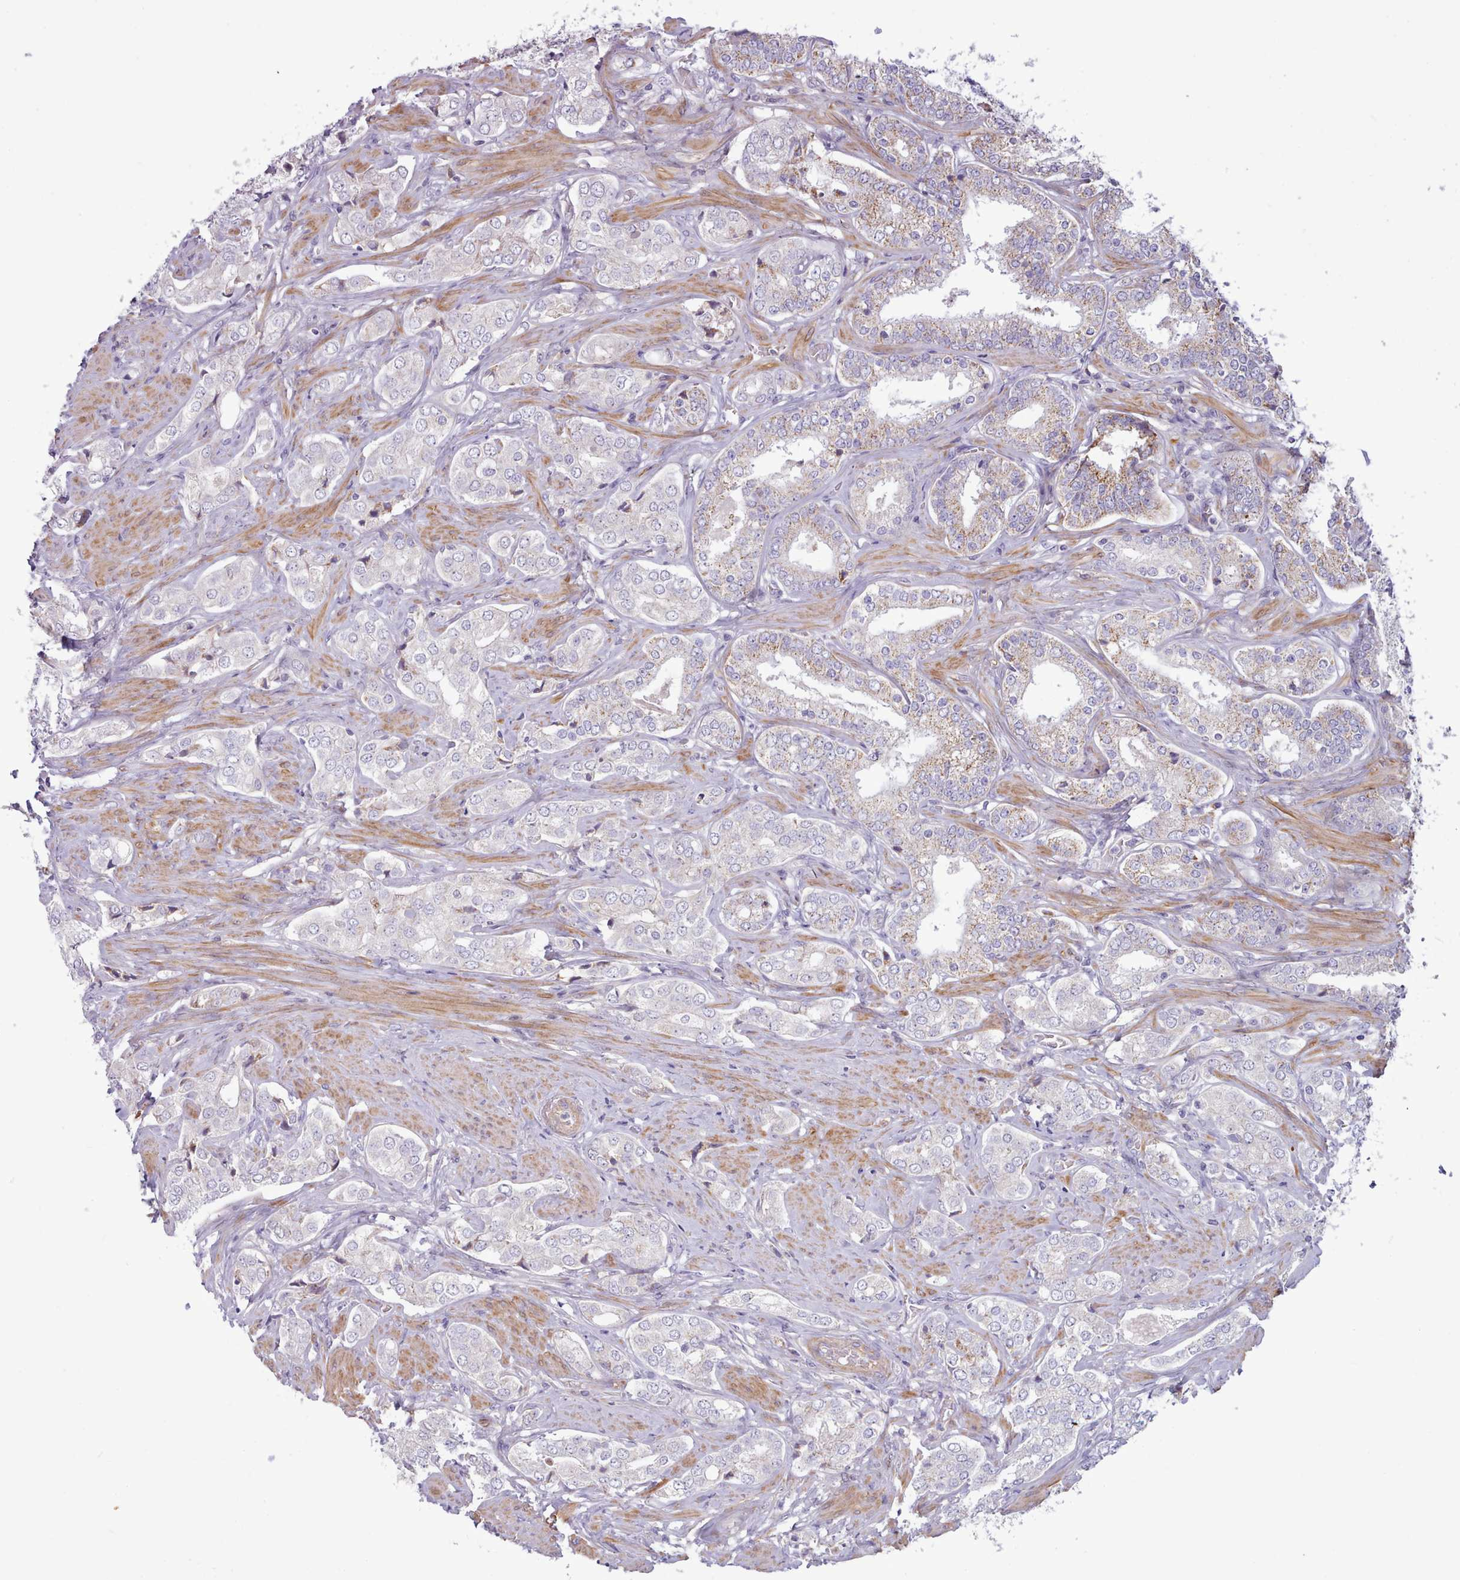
{"staining": {"intensity": "strong", "quantity": "25%-75%", "location": "cytoplasmic/membranous"}, "tissue": "prostate cancer", "cell_type": "Tumor cells", "image_type": "cancer", "snomed": [{"axis": "morphology", "description": "Adenocarcinoma, High grade"}, {"axis": "topography", "description": "Prostate"}], "caption": "Immunohistochemical staining of prostate cancer (high-grade adenocarcinoma) demonstrates strong cytoplasmic/membranous protein expression in approximately 25%-75% of tumor cells. (Brightfield microscopy of DAB IHC at high magnification).", "gene": "TENT4B", "patient": {"sex": "male", "age": 71}}